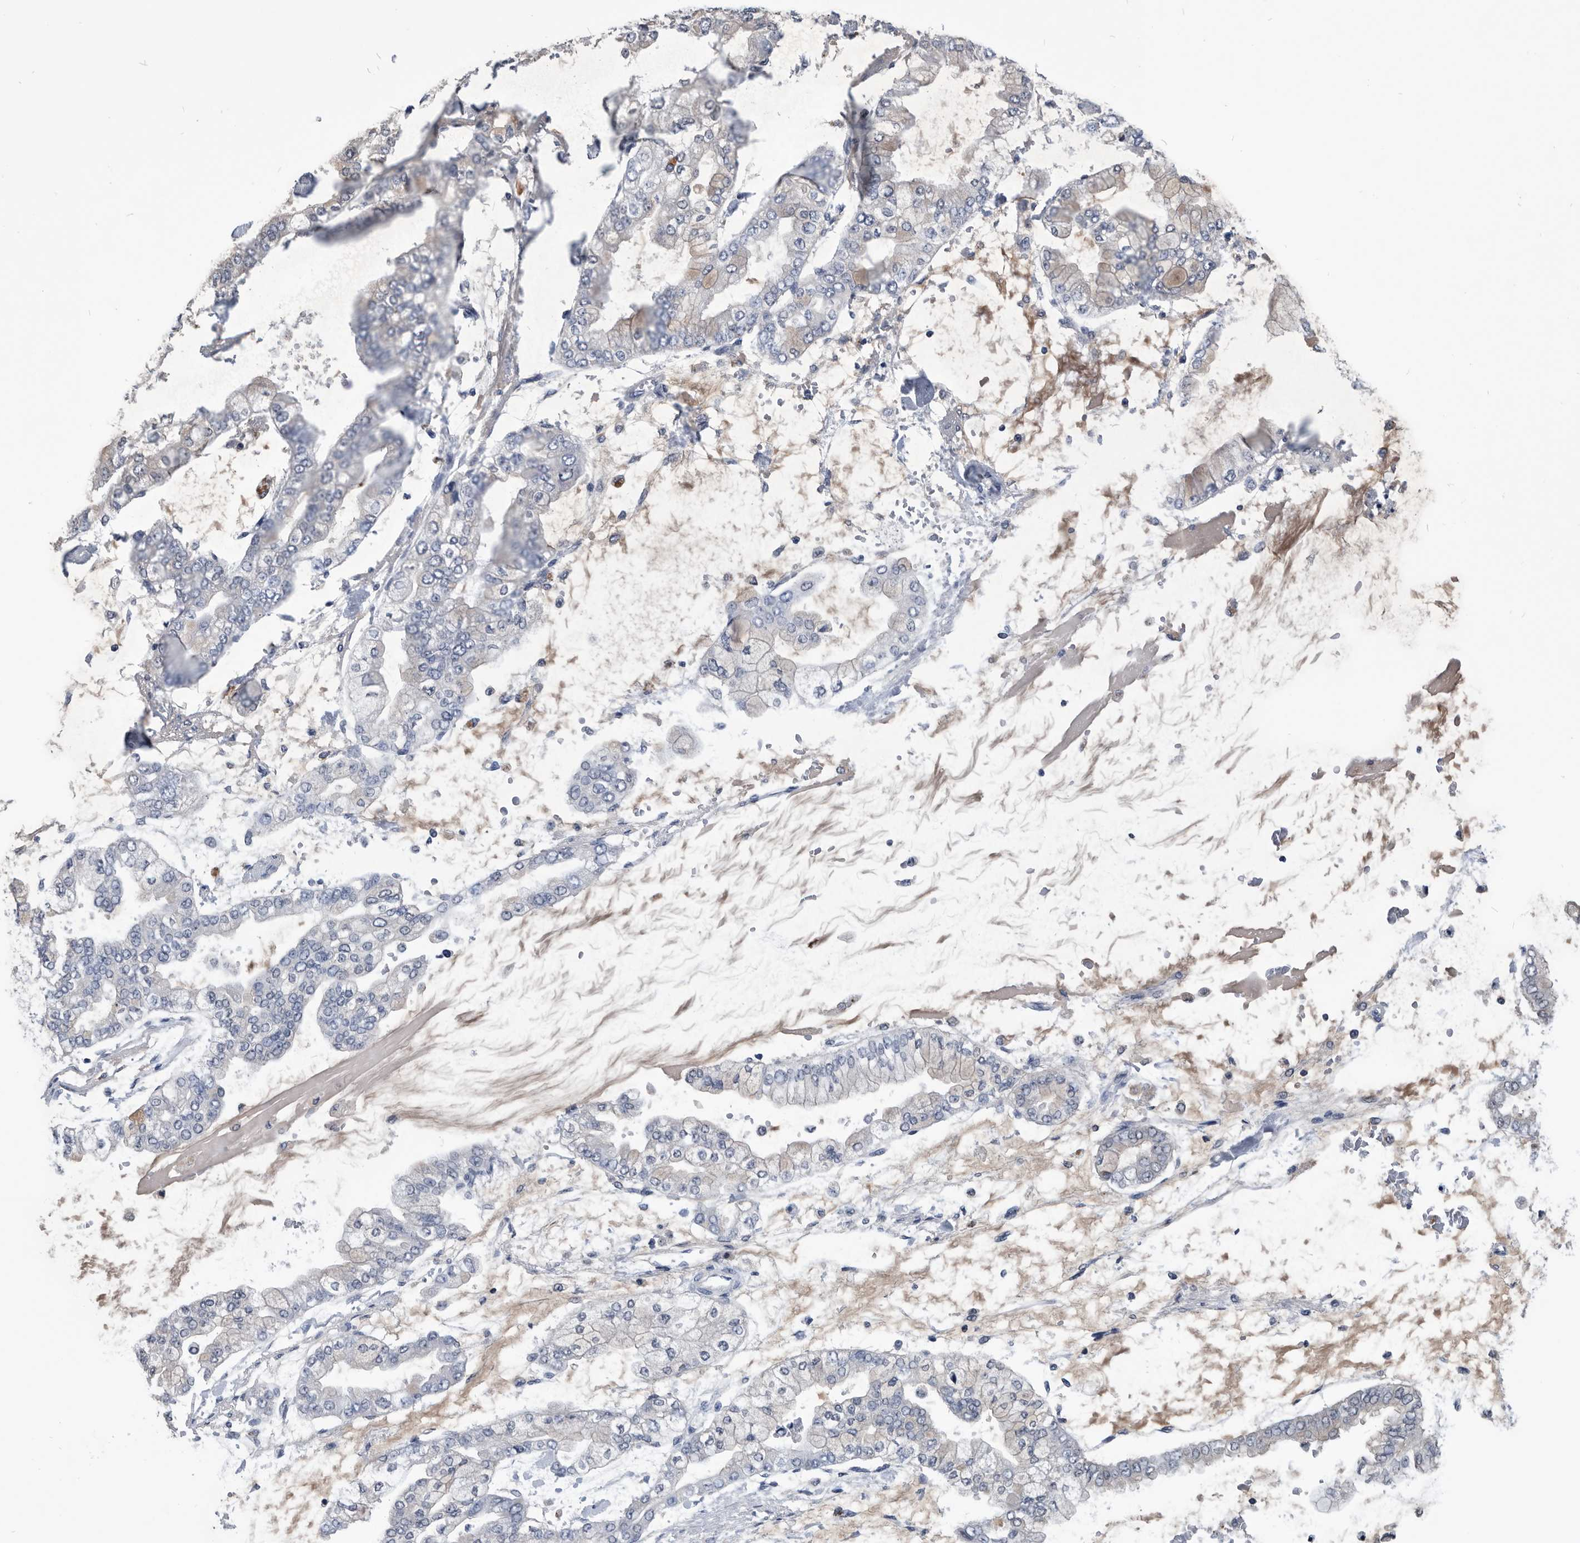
{"staining": {"intensity": "negative", "quantity": "none", "location": "none"}, "tissue": "stomach cancer", "cell_type": "Tumor cells", "image_type": "cancer", "snomed": [{"axis": "morphology", "description": "Normal tissue, NOS"}, {"axis": "morphology", "description": "Adenocarcinoma, NOS"}, {"axis": "topography", "description": "Stomach, upper"}, {"axis": "topography", "description": "Stomach"}], "caption": "The photomicrograph displays no staining of tumor cells in stomach cancer (adenocarcinoma).", "gene": "PDXK", "patient": {"sex": "male", "age": 76}}